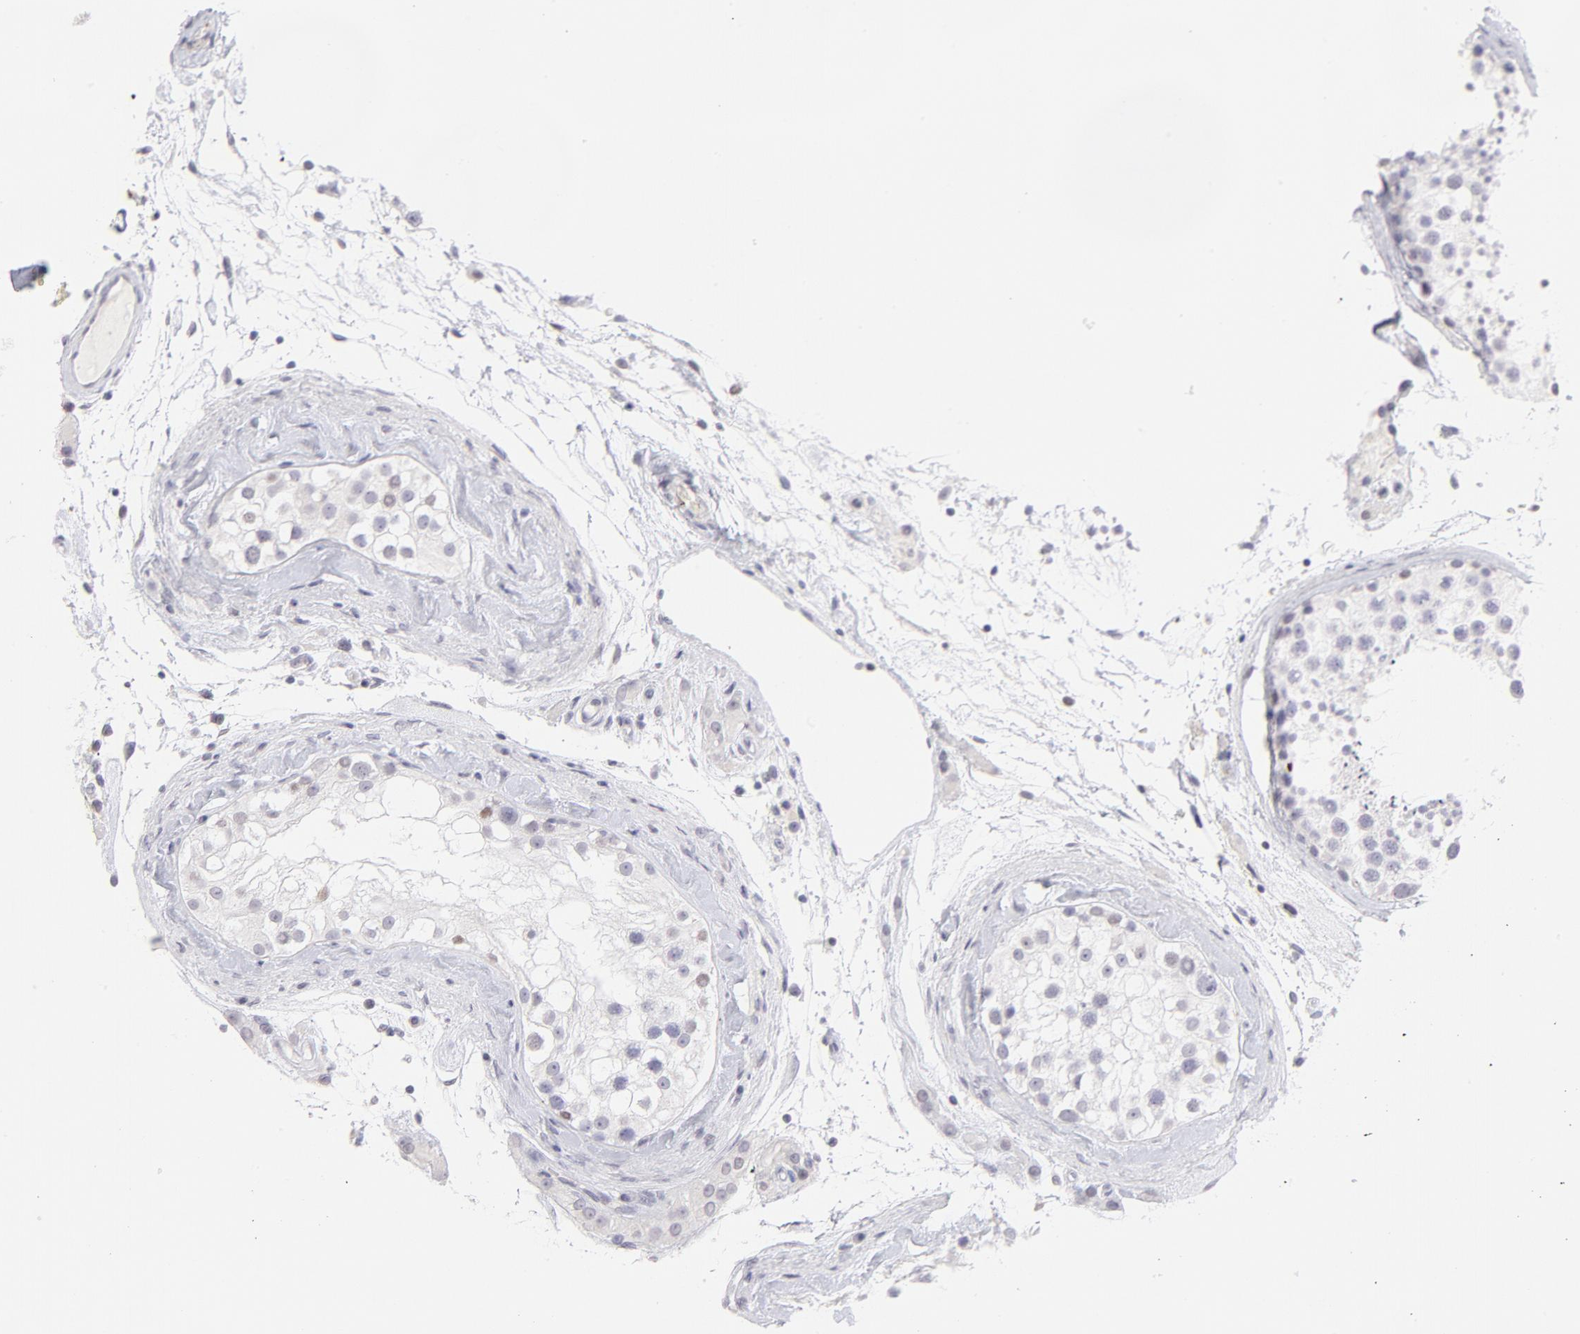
{"staining": {"intensity": "negative", "quantity": "none", "location": "none"}, "tissue": "testis", "cell_type": "Cells in seminiferous ducts", "image_type": "normal", "snomed": [{"axis": "morphology", "description": "Normal tissue, NOS"}, {"axis": "topography", "description": "Testis"}], "caption": "DAB (3,3'-diaminobenzidine) immunohistochemical staining of benign human testis exhibits no significant staining in cells in seminiferous ducts. Brightfield microscopy of immunohistochemistry stained with DAB (brown) and hematoxylin (blue), captured at high magnification.", "gene": "LTB4R", "patient": {"sex": "male", "age": 46}}